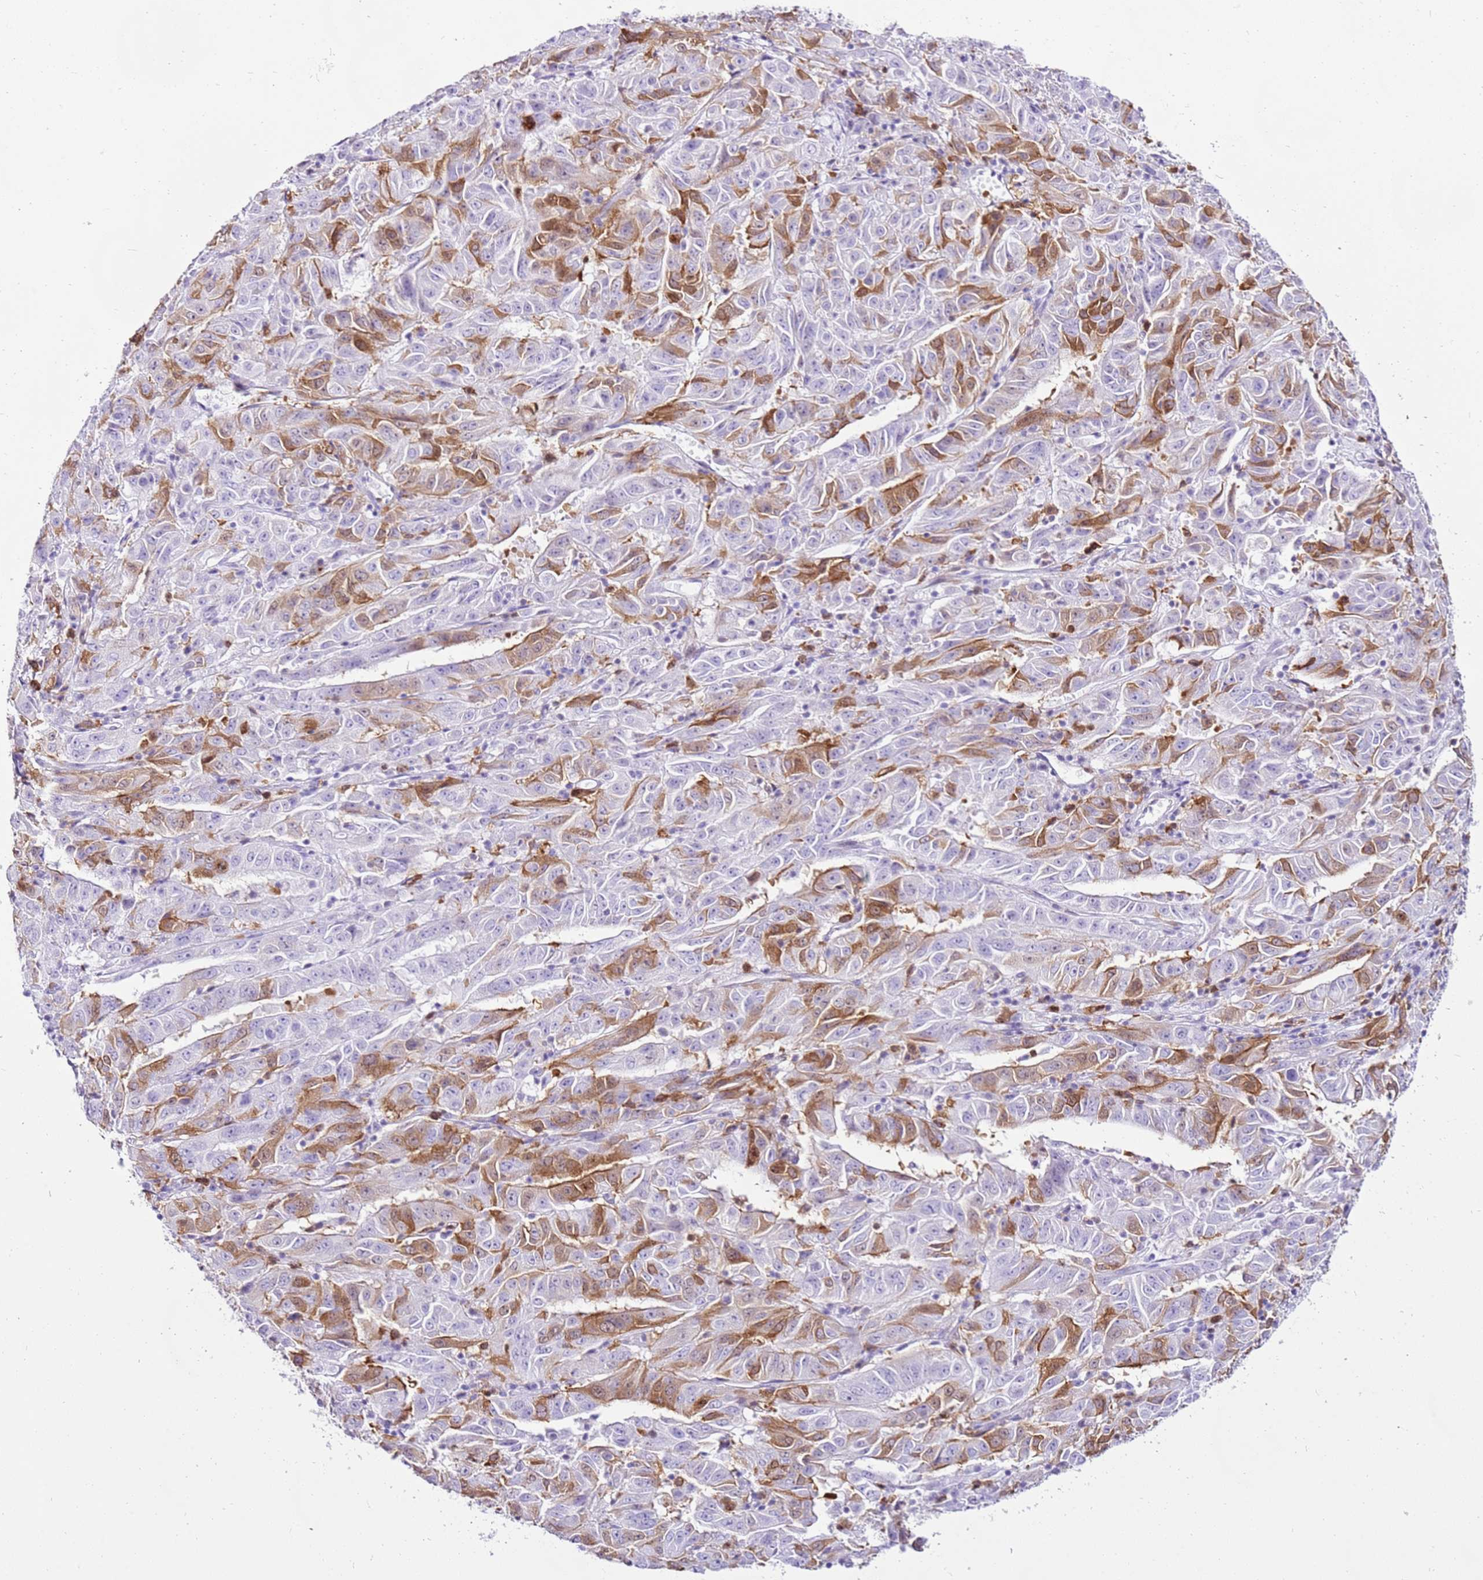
{"staining": {"intensity": "moderate", "quantity": "25%-75%", "location": "cytoplasmic/membranous"}, "tissue": "pancreatic cancer", "cell_type": "Tumor cells", "image_type": "cancer", "snomed": [{"axis": "morphology", "description": "Adenocarcinoma, NOS"}, {"axis": "topography", "description": "Pancreas"}], "caption": "Protein expression analysis of human adenocarcinoma (pancreatic) reveals moderate cytoplasmic/membranous positivity in approximately 25%-75% of tumor cells.", "gene": "SPC25", "patient": {"sex": "male", "age": 63}}